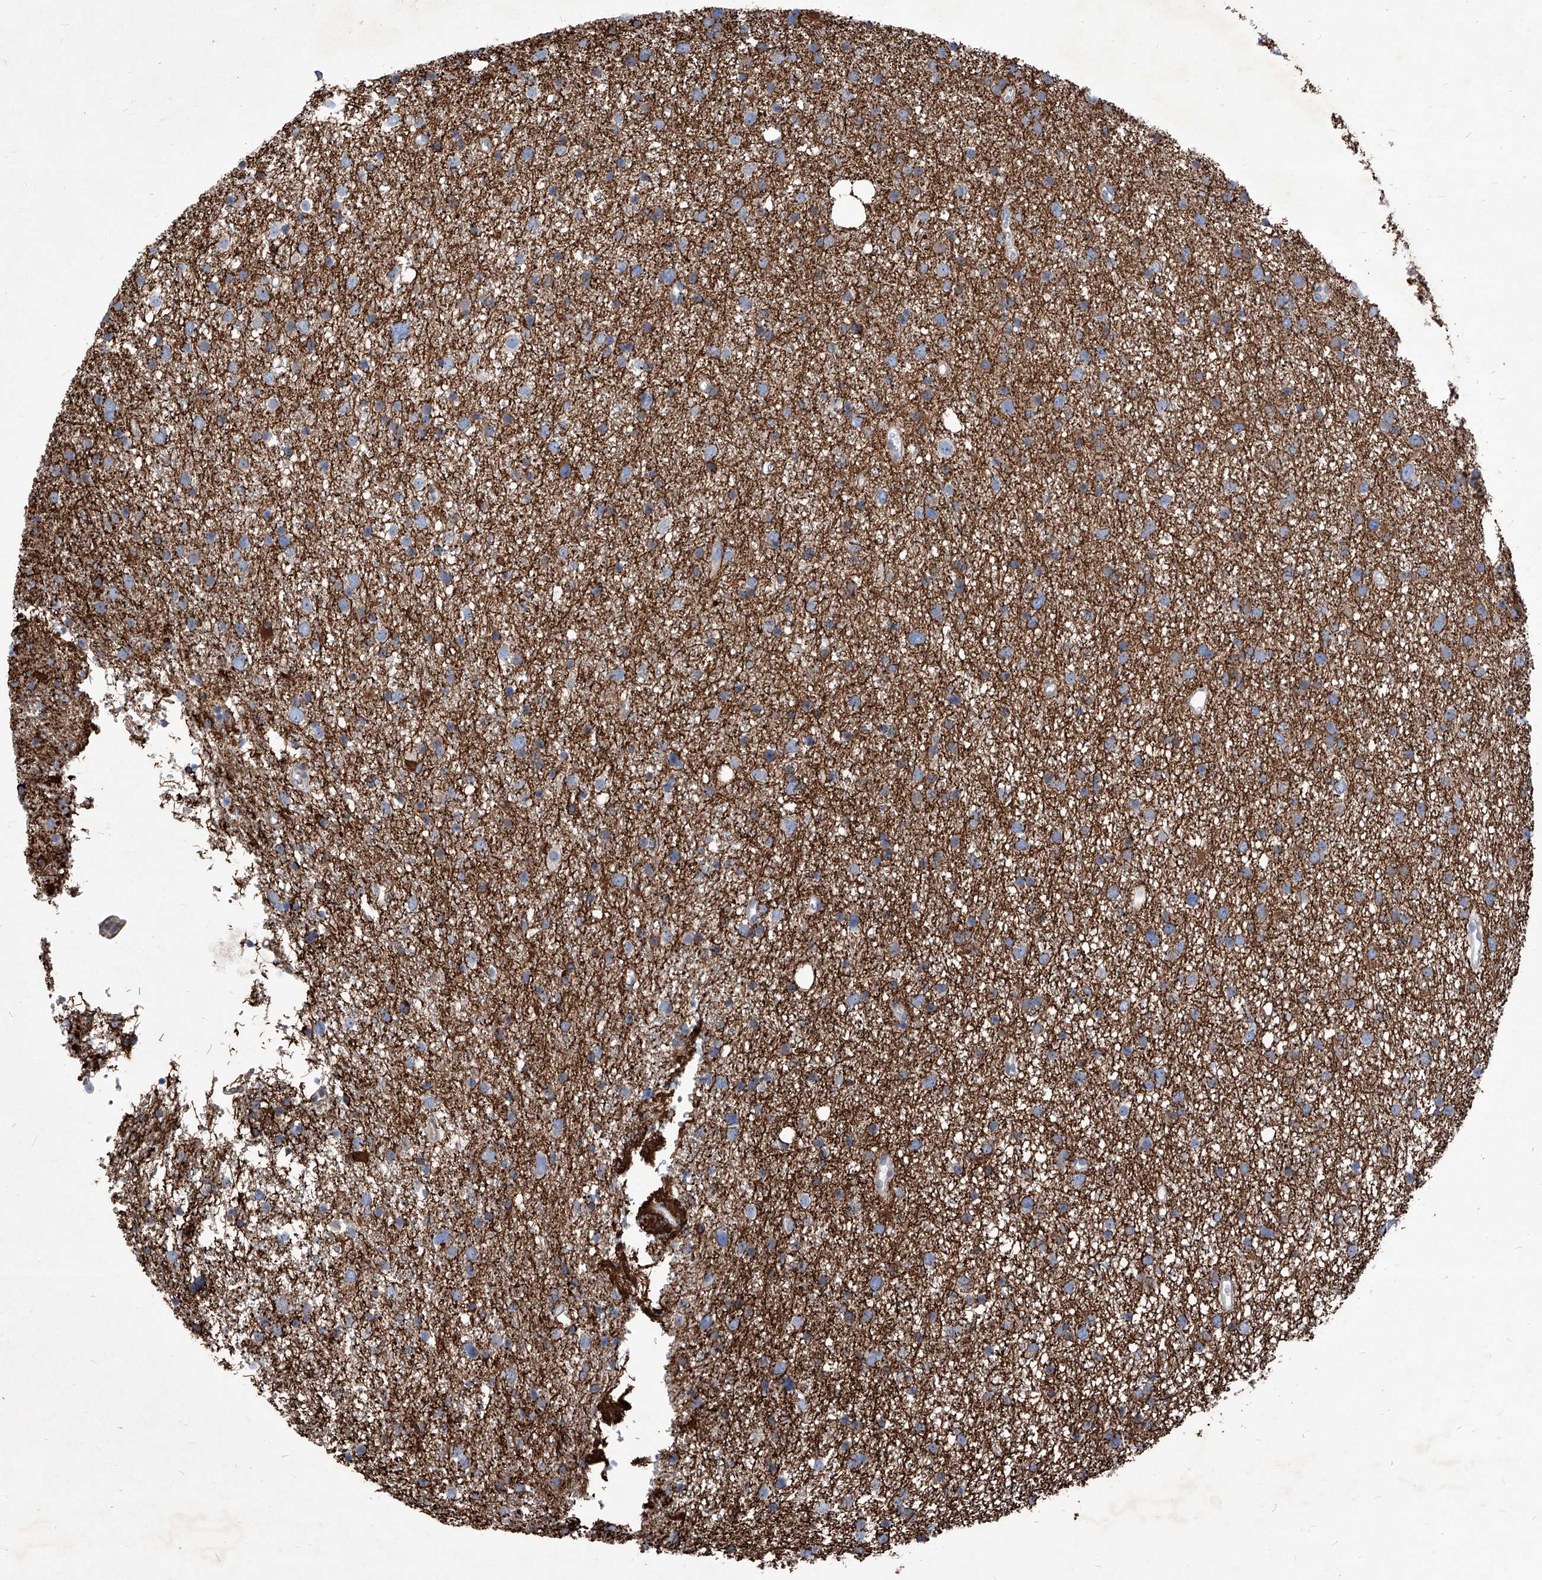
{"staining": {"intensity": "moderate", "quantity": ">75%", "location": "cytoplasmic/membranous"}, "tissue": "glioma", "cell_type": "Tumor cells", "image_type": "cancer", "snomed": [{"axis": "morphology", "description": "Glioma, malignant, Low grade"}, {"axis": "topography", "description": "Cerebral cortex"}], "caption": "An image of glioma stained for a protein exhibits moderate cytoplasmic/membranous brown staining in tumor cells. Immunohistochemistry (ihc) stains the protein in brown and the nuclei are stained blue.", "gene": "UBOX5", "patient": {"sex": "female", "age": 39}}